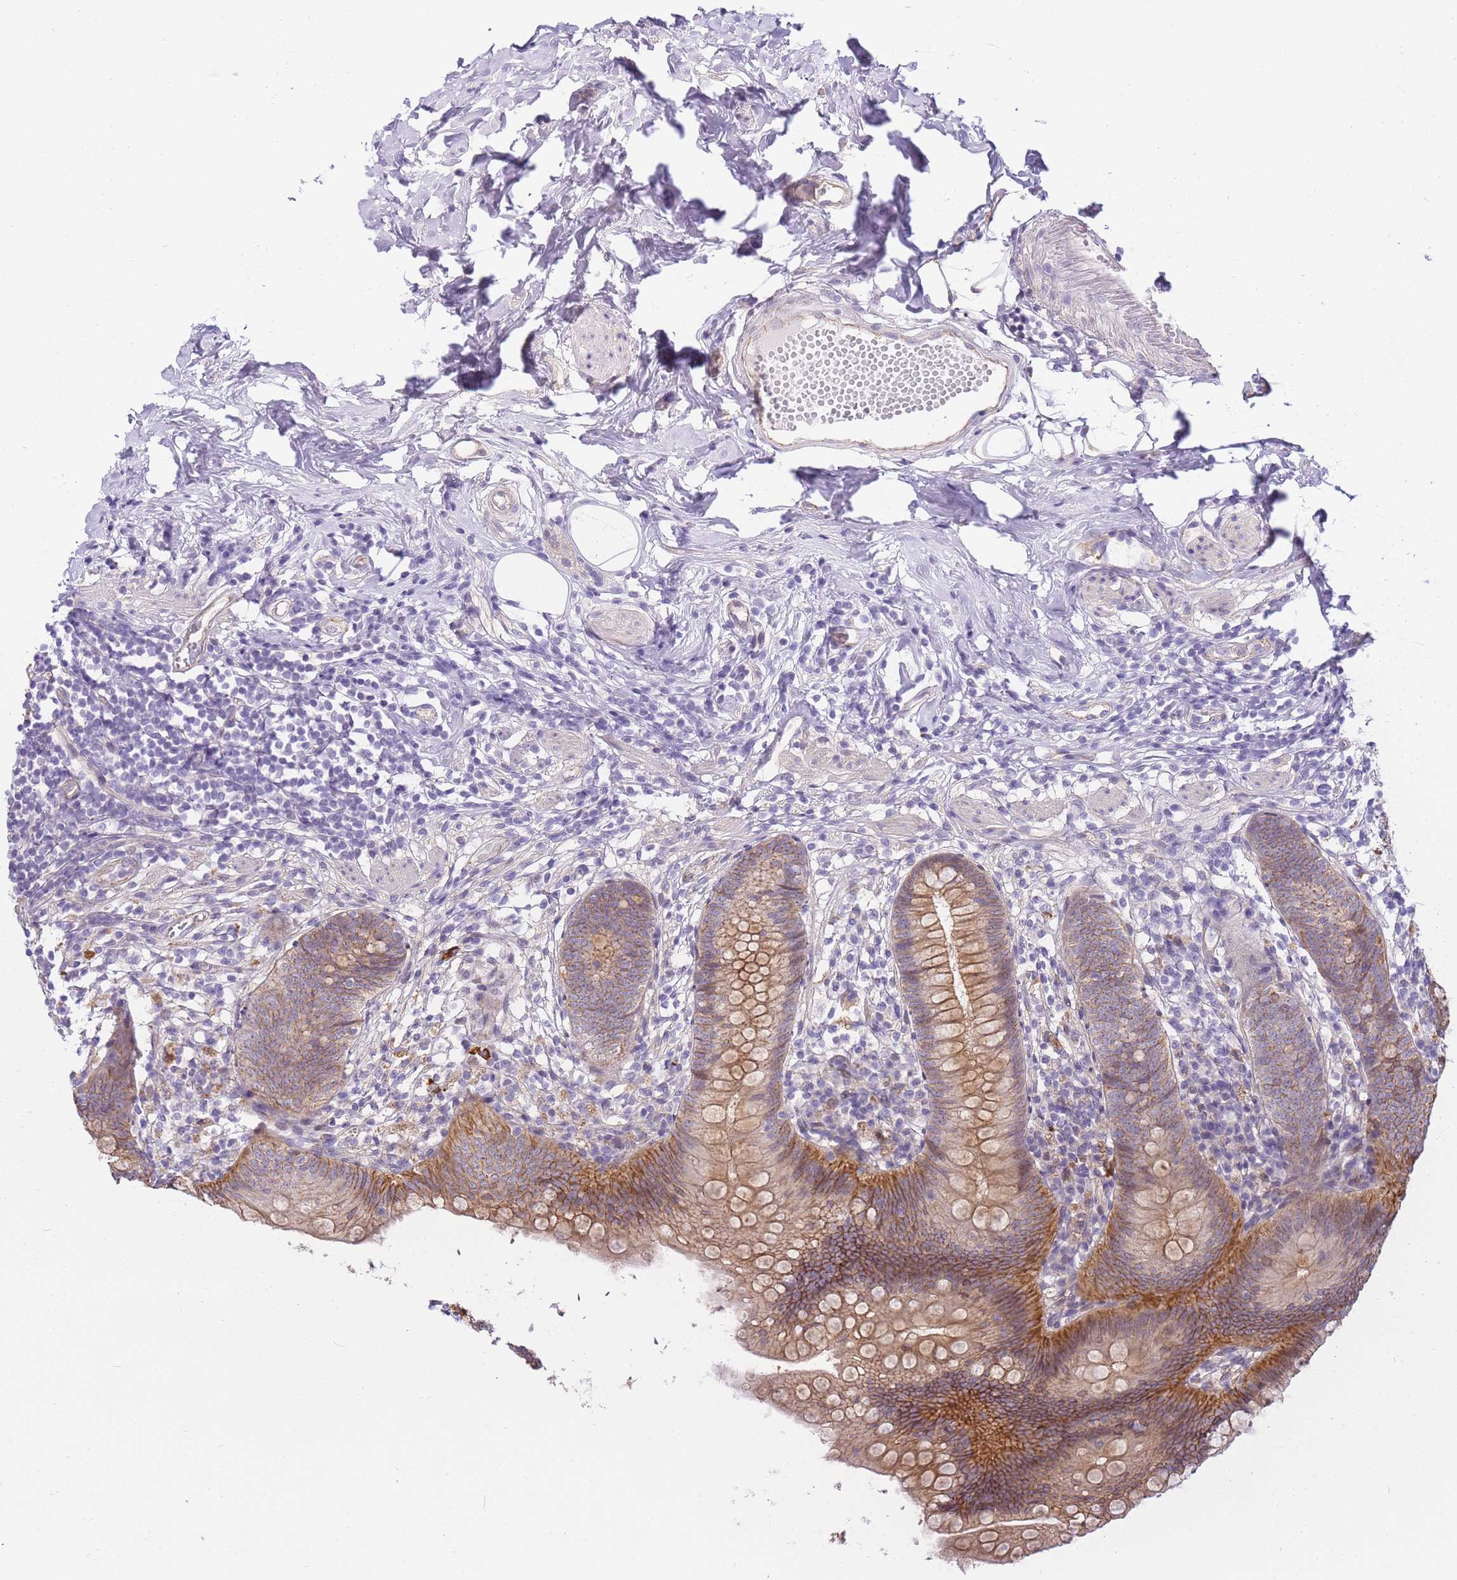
{"staining": {"intensity": "moderate", "quantity": "<25%", "location": "cytoplasmic/membranous"}, "tissue": "appendix", "cell_type": "Glandular cells", "image_type": "normal", "snomed": [{"axis": "morphology", "description": "Normal tissue, NOS"}, {"axis": "topography", "description": "Appendix"}], "caption": "Brown immunohistochemical staining in unremarkable human appendix reveals moderate cytoplasmic/membranous staining in about <25% of glandular cells. The staining is performed using DAB (3,3'-diaminobenzidine) brown chromogen to label protein expression. The nuclei are counter-stained blue using hematoxylin.", "gene": "CLBA1", "patient": {"sex": "female", "age": 62}}